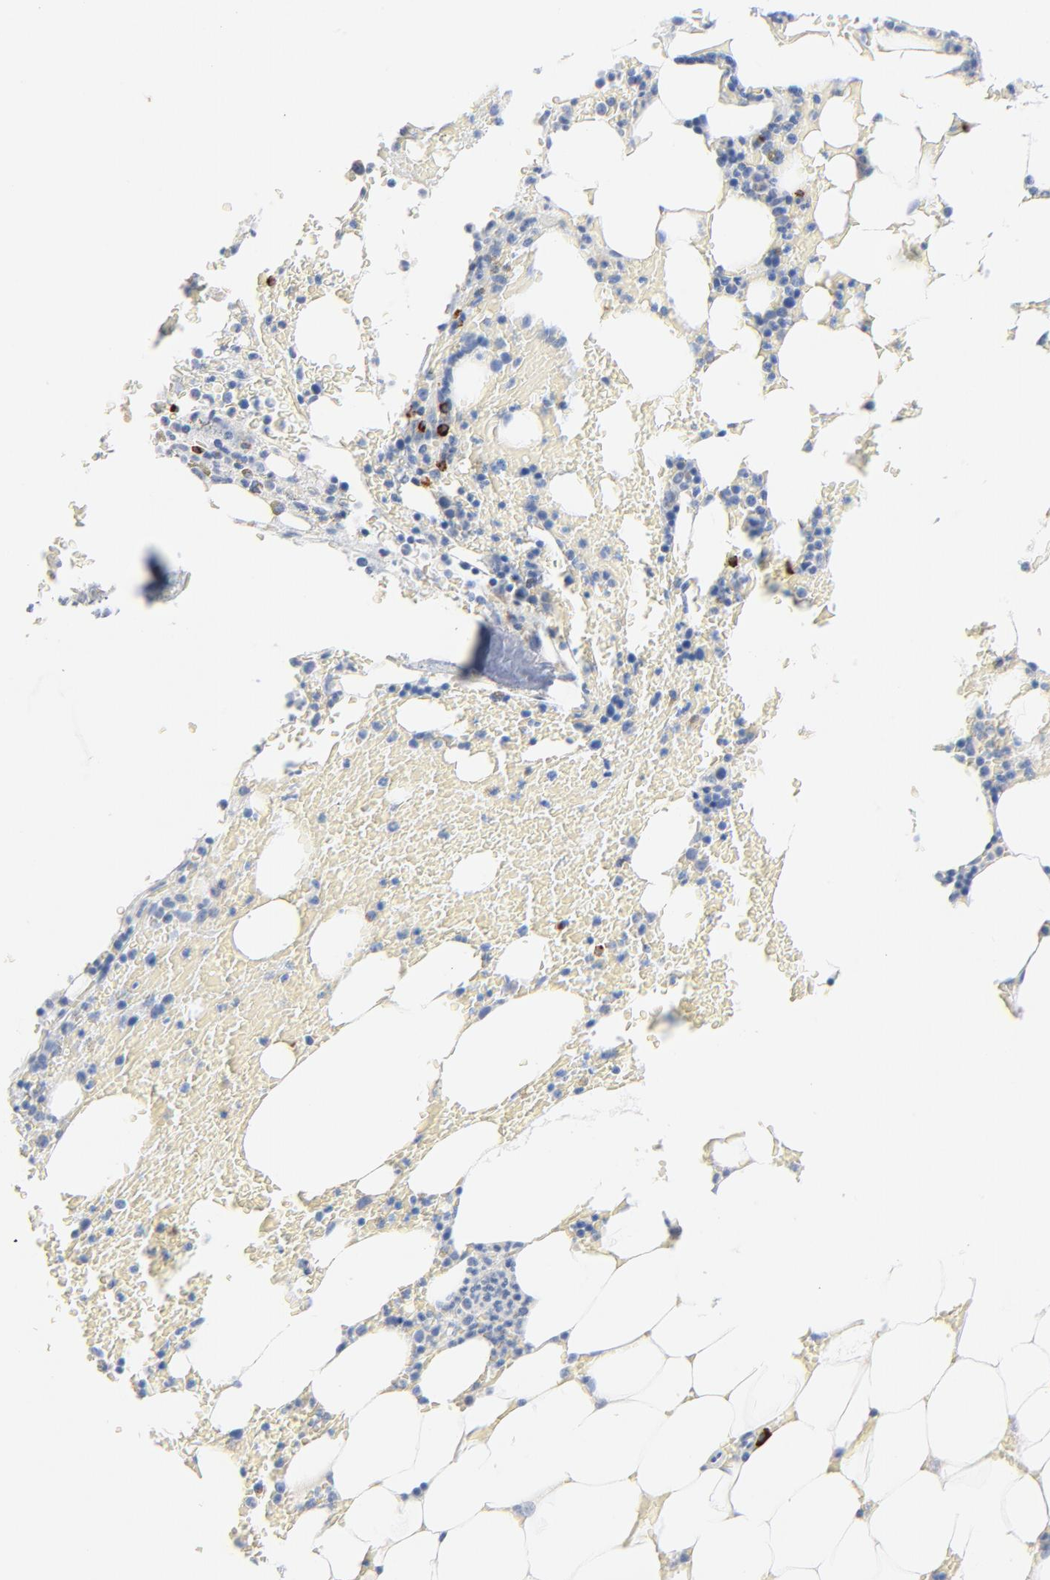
{"staining": {"intensity": "strong", "quantity": "<25%", "location": "cytoplasmic/membranous"}, "tissue": "bone marrow", "cell_type": "Hematopoietic cells", "image_type": "normal", "snomed": [{"axis": "morphology", "description": "Normal tissue, NOS"}, {"axis": "topography", "description": "Bone marrow"}], "caption": "Human bone marrow stained for a protein (brown) demonstrates strong cytoplasmic/membranous positive staining in about <25% of hematopoietic cells.", "gene": "GZMB", "patient": {"sex": "female", "age": 73}}